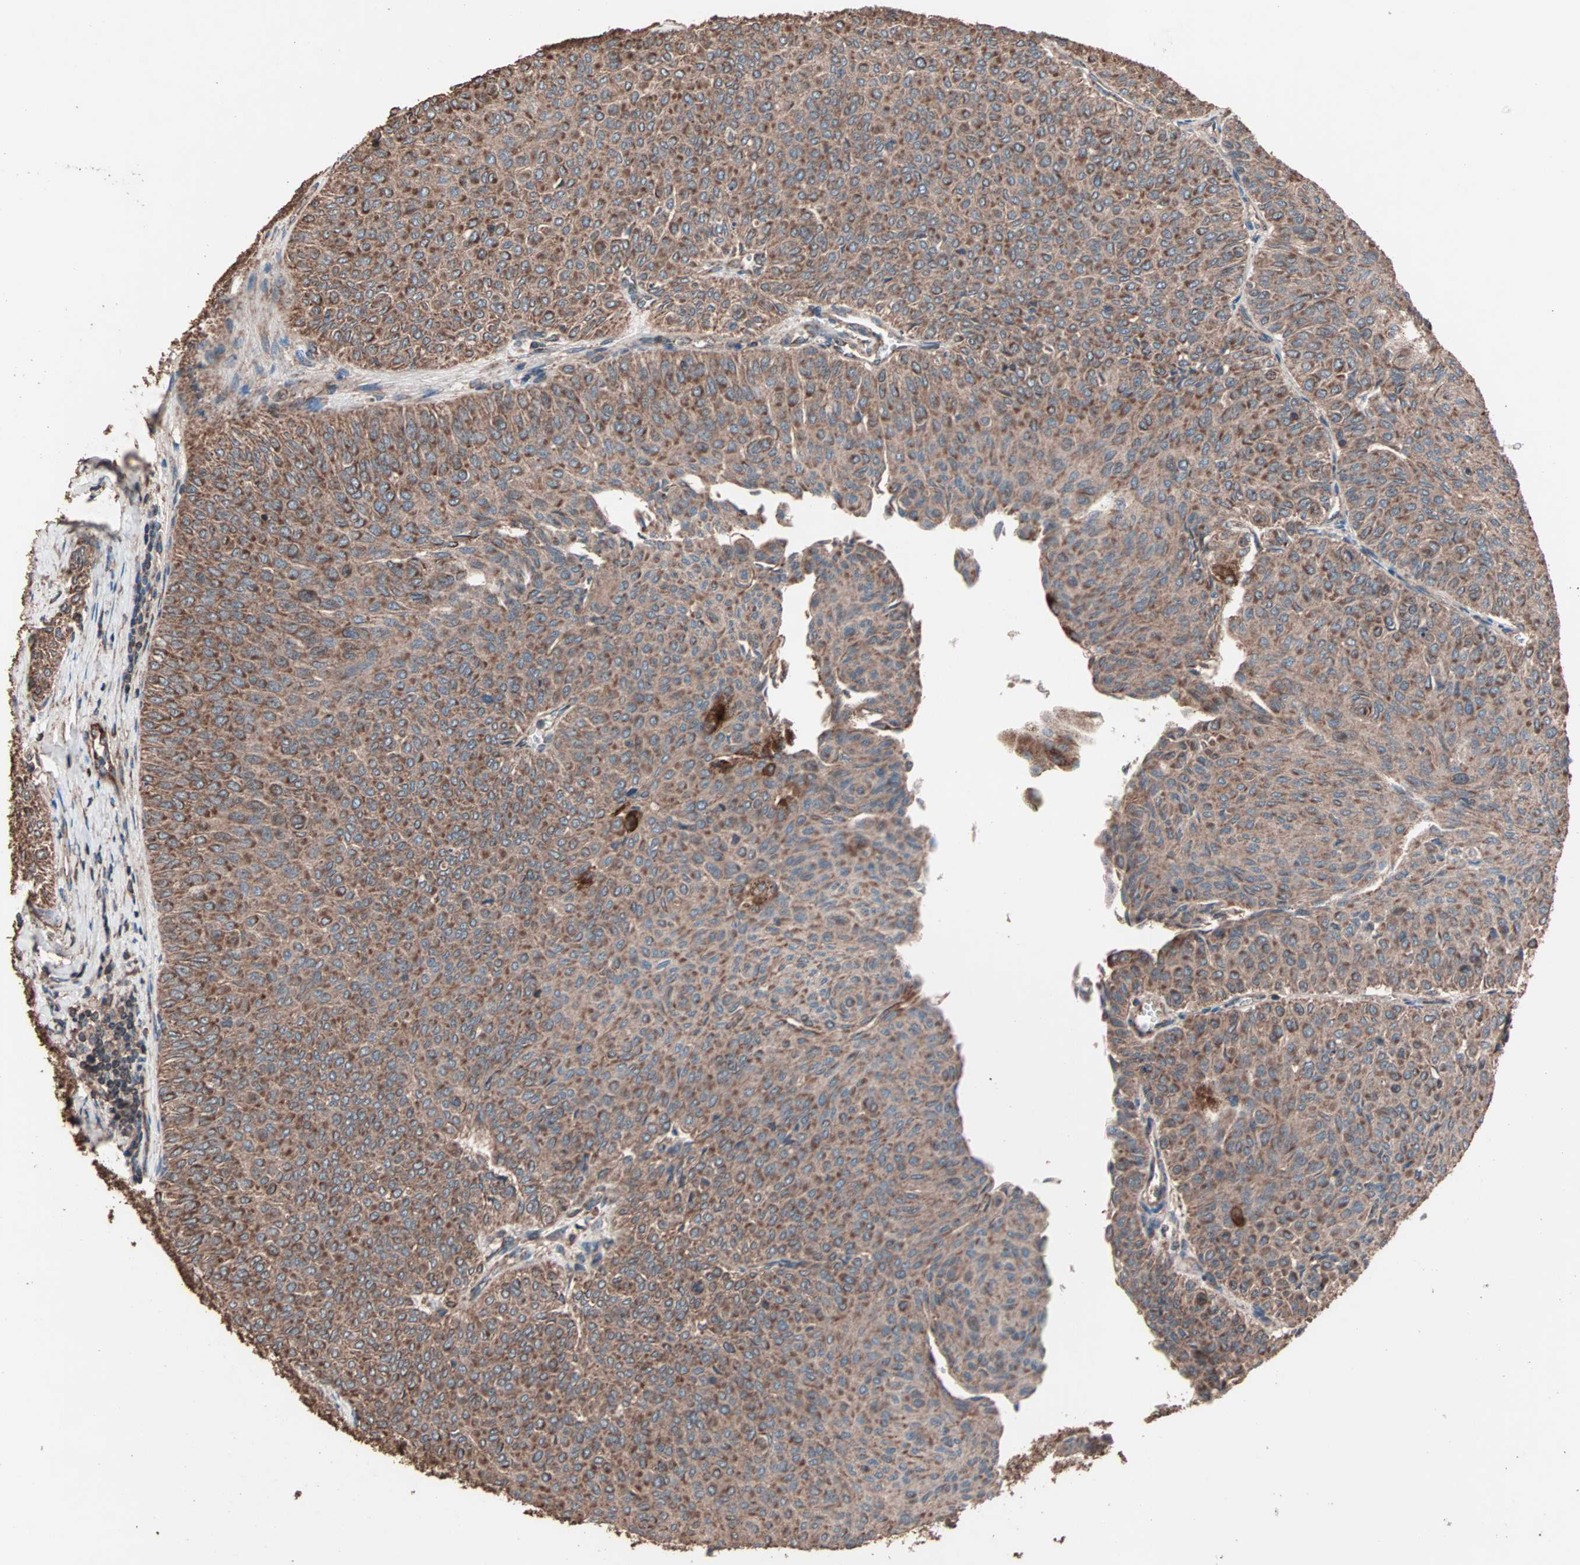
{"staining": {"intensity": "moderate", "quantity": ">75%", "location": "cytoplasmic/membranous"}, "tissue": "urothelial cancer", "cell_type": "Tumor cells", "image_type": "cancer", "snomed": [{"axis": "morphology", "description": "Urothelial carcinoma, Low grade"}, {"axis": "topography", "description": "Urinary bladder"}], "caption": "IHC of urothelial cancer shows medium levels of moderate cytoplasmic/membranous expression in about >75% of tumor cells.", "gene": "MRPL2", "patient": {"sex": "male", "age": 78}}